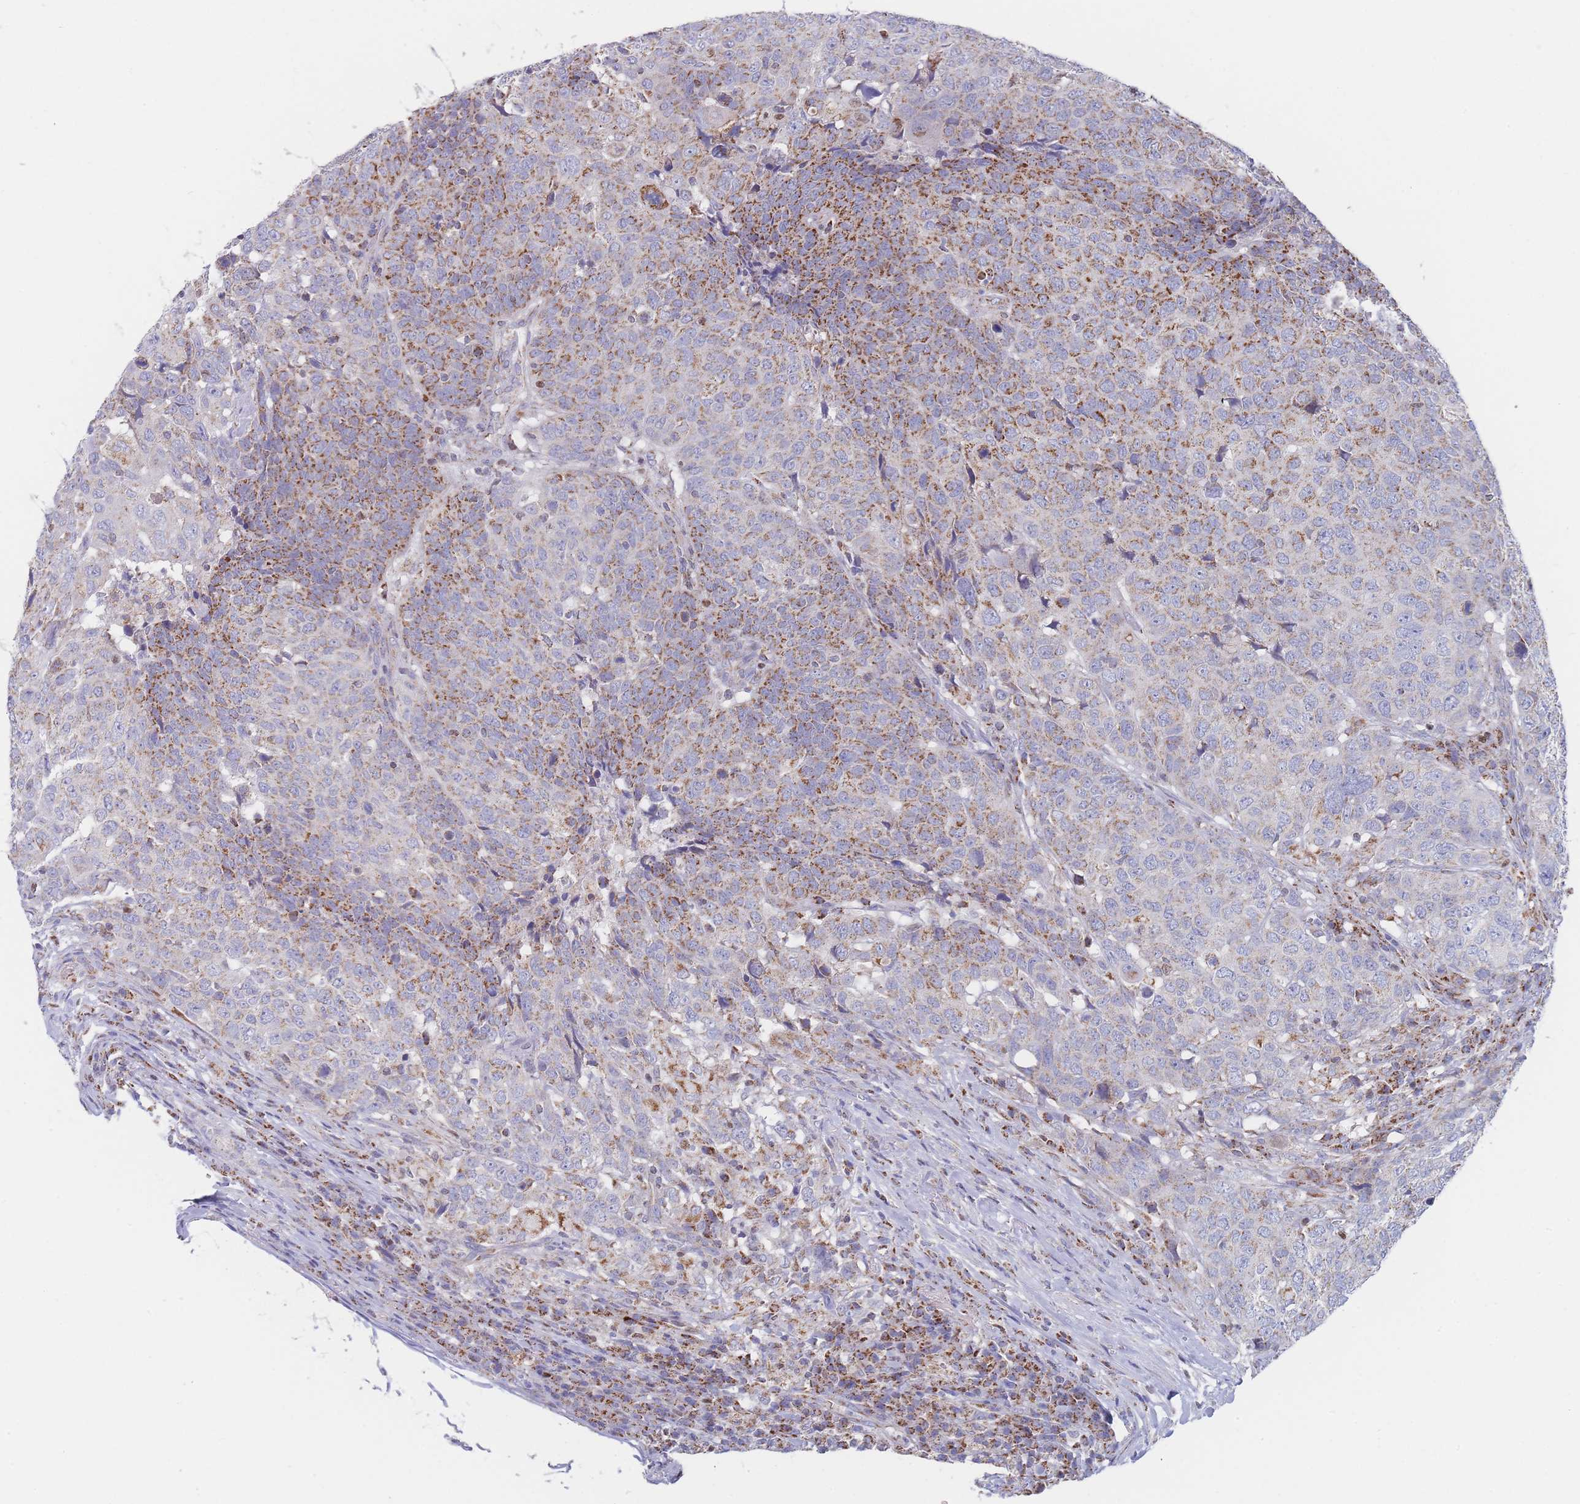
{"staining": {"intensity": "moderate", "quantity": "25%-75%", "location": "cytoplasmic/membranous"}, "tissue": "head and neck cancer", "cell_type": "Tumor cells", "image_type": "cancer", "snomed": [{"axis": "morphology", "description": "Normal tissue, NOS"}, {"axis": "morphology", "description": "Squamous cell carcinoma, NOS"}, {"axis": "topography", "description": "Skeletal muscle"}, {"axis": "topography", "description": "Vascular tissue"}, {"axis": "topography", "description": "Peripheral nerve tissue"}, {"axis": "topography", "description": "Head-Neck"}], "caption": "Protein staining by immunohistochemistry (IHC) demonstrates moderate cytoplasmic/membranous staining in approximately 25%-75% of tumor cells in head and neck cancer. The staining was performed using DAB to visualize the protein expression in brown, while the nuclei were stained in blue with hematoxylin (Magnification: 20x).", "gene": "IKZF4", "patient": {"sex": "male", "age": 66}}